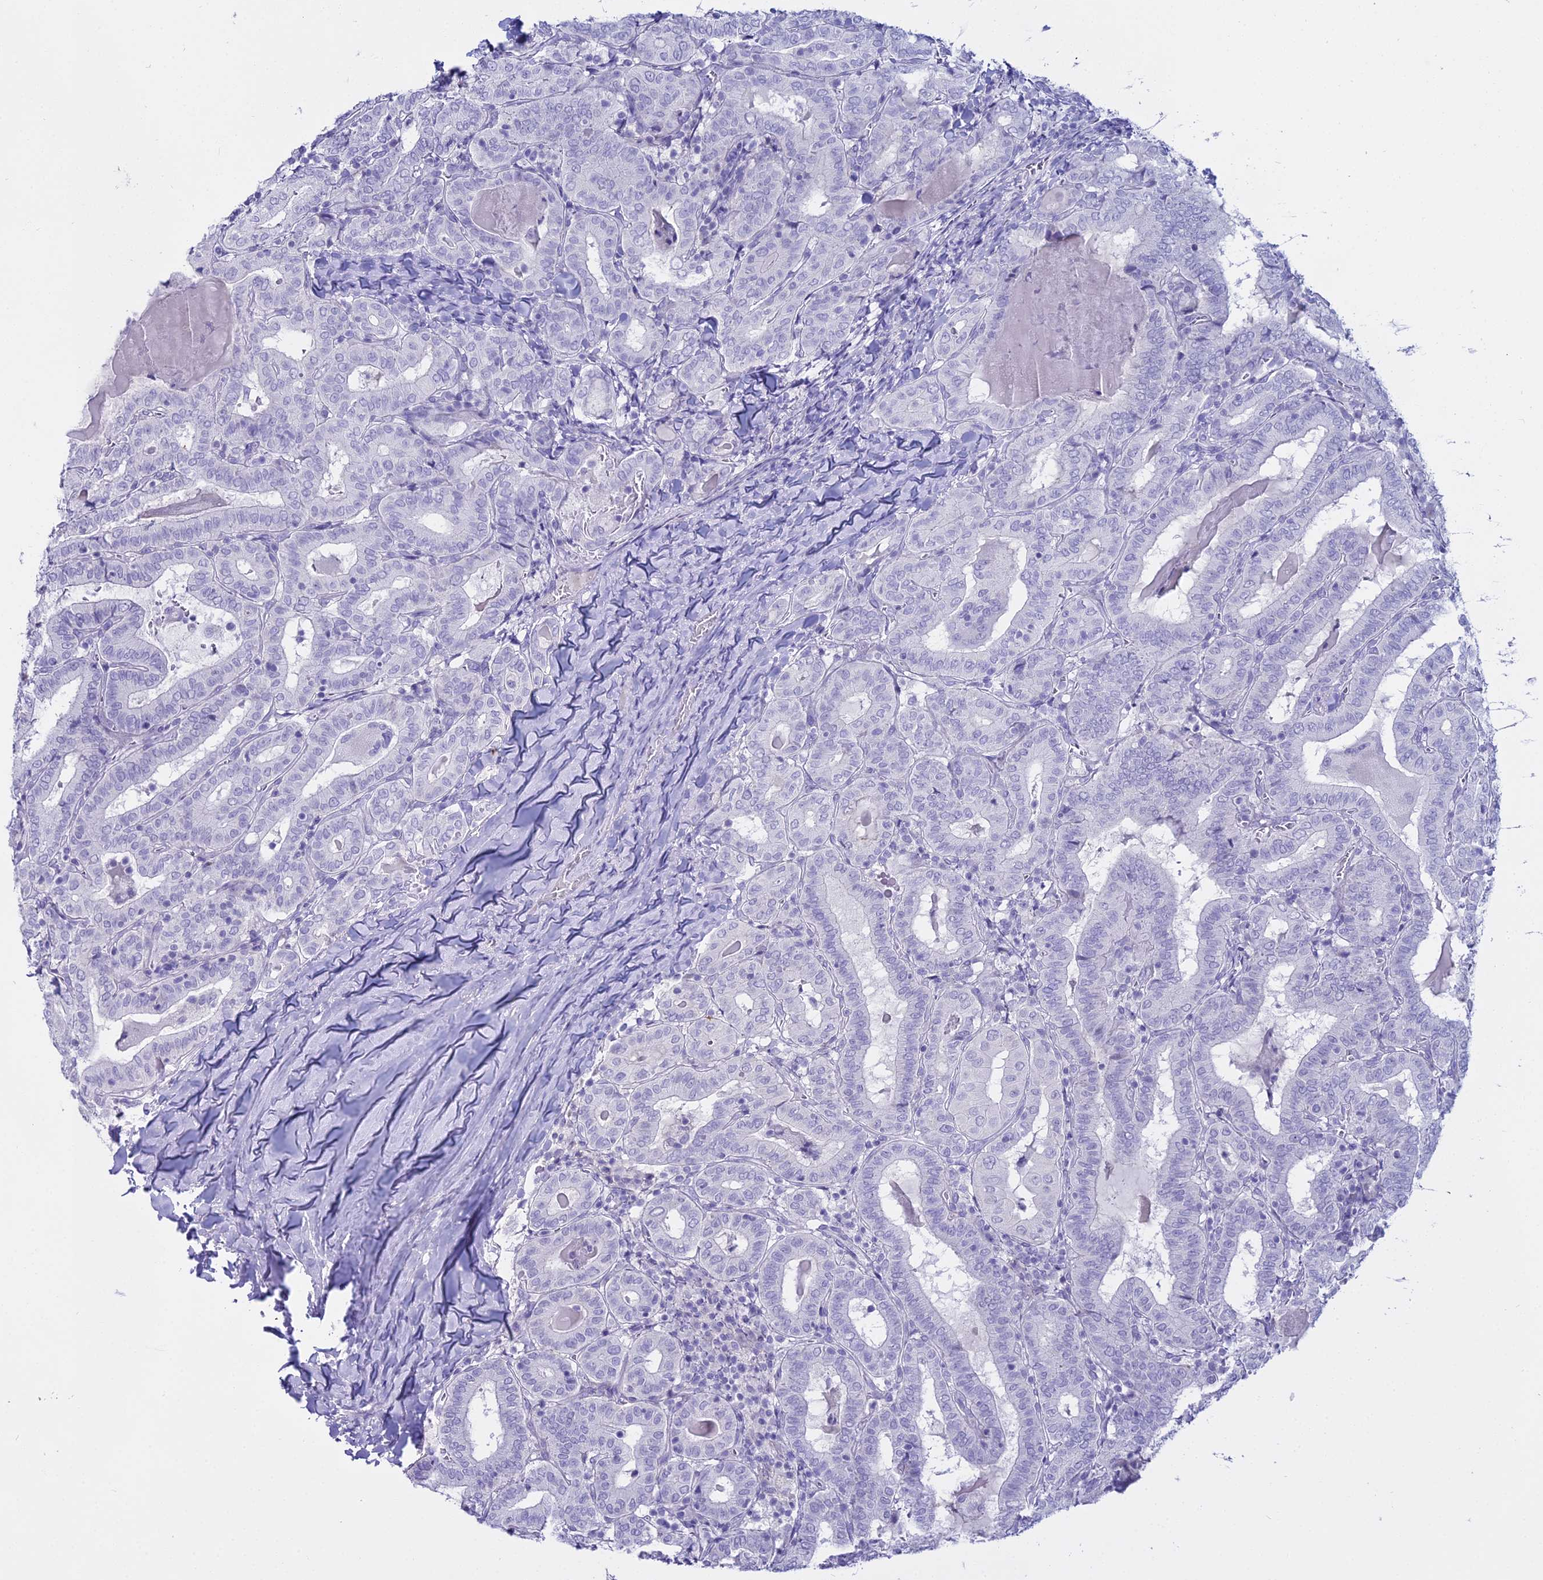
{"staining": {"intensity": "negative", "quantity": "none", "location": "none"}, "tissue": "thyroid cancer", "cell_type": "Tumor cells", "image_type": "cancer", "snomed": [{"axis": "morphology", "description": "Papillary adenocarcinoma, NOS"}, {"axis": "topography", "description": "Thyroid gland"}], "caption": "Histopathology image shows no protein positivity in tumor cells of thyroid cancer tissue.", "gene": "ALPP", "patient": {"sex": "female", "age": 72}}